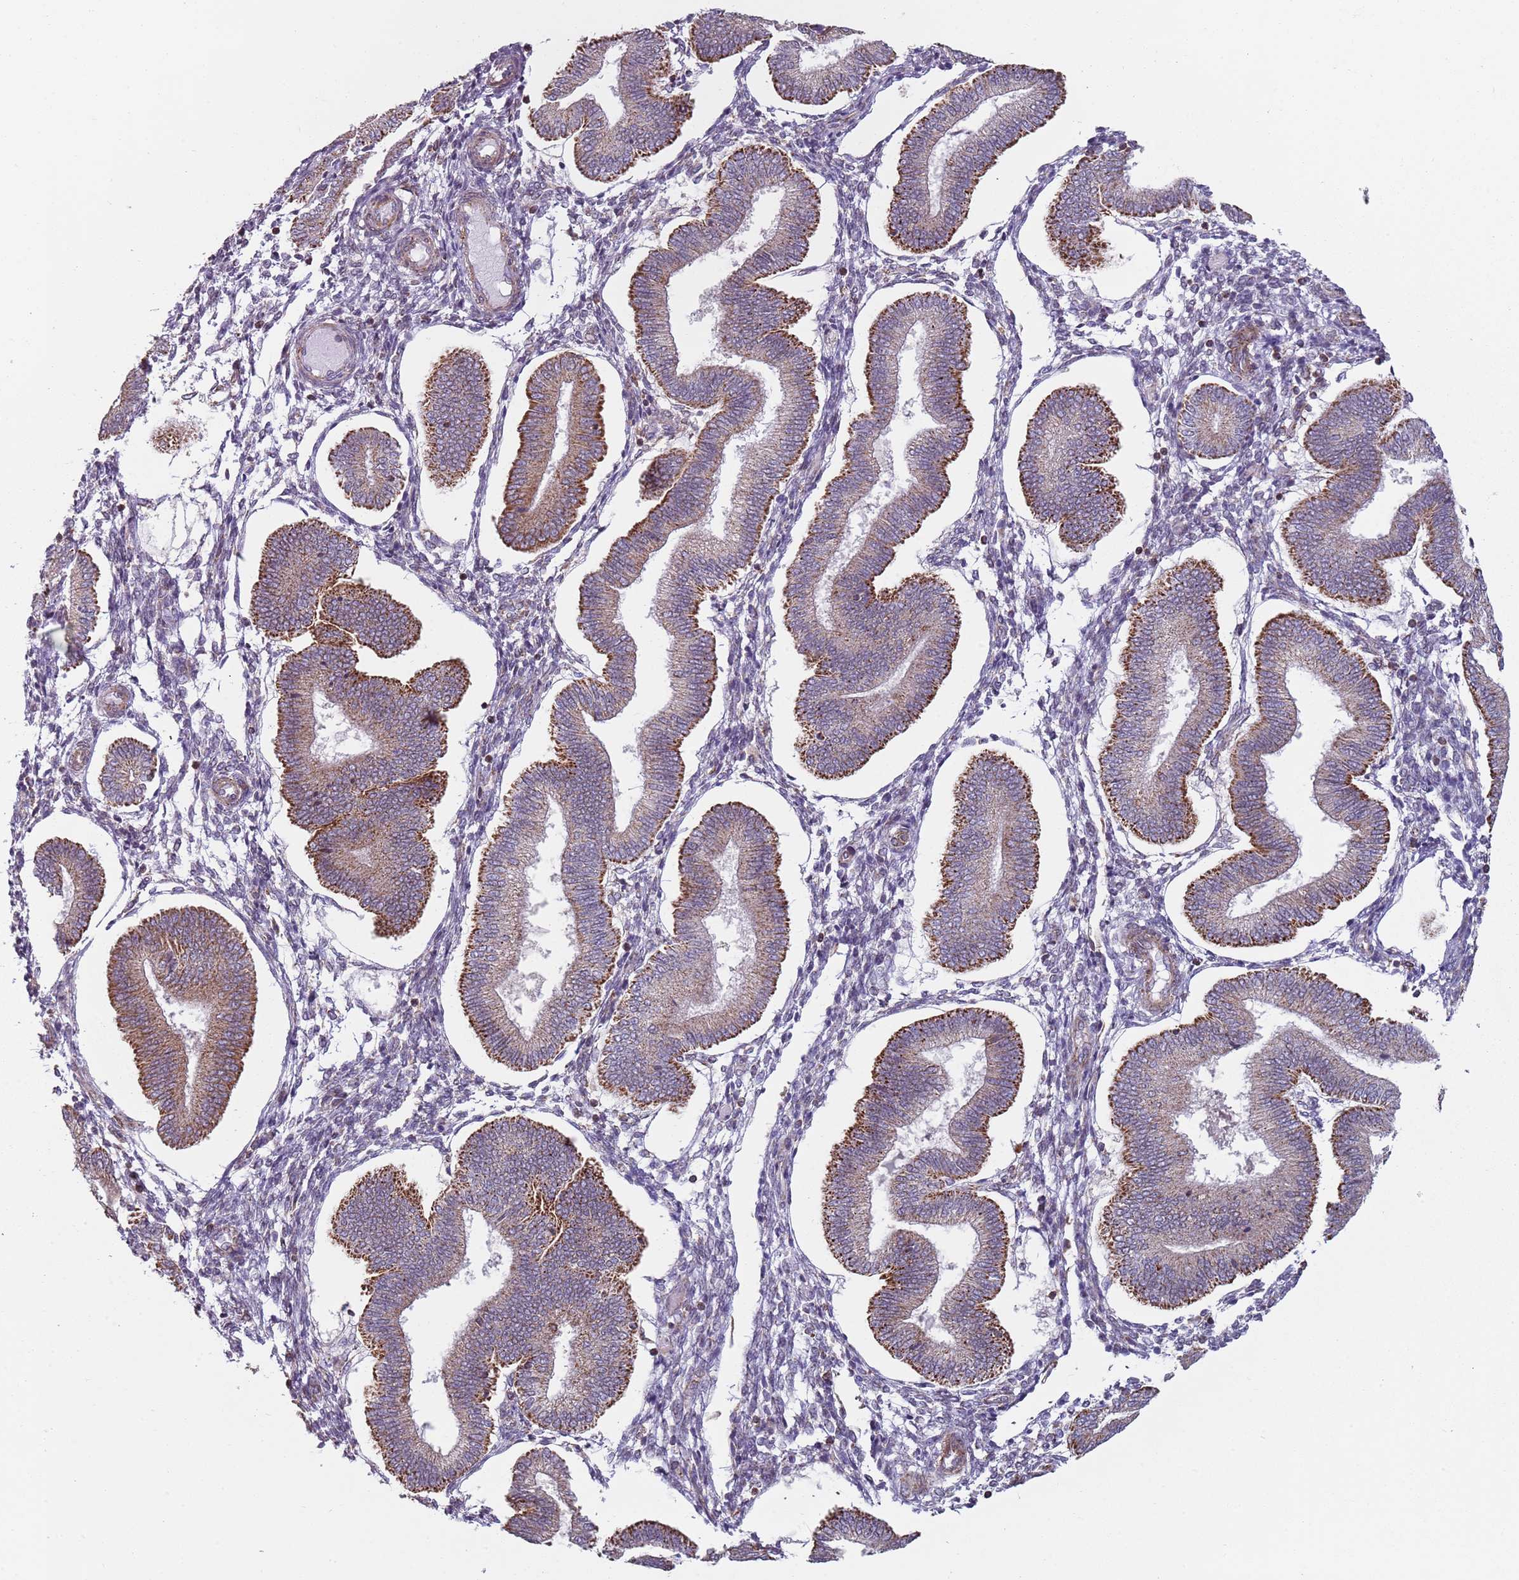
{"staining": {"intensity": "weak", "quantity": "<25%", "location": "cytoplasmic/membranous"}, "tissue": "endometrium", "cell_type": "Cells in endometrial stroma", "image_type": "normal", "snomed": [{"axis": "morphology", "description": "Normal tissue, NOS"}, {"axis": "topography", "description": "Endometrium"}], "caption": "This is an immunohistochemistry micrograph of normal human endometrium. There is no staining in cells in endometrial stroma.", "gene": "GAS8", "patient": {"sex": "female", "age": 39}}